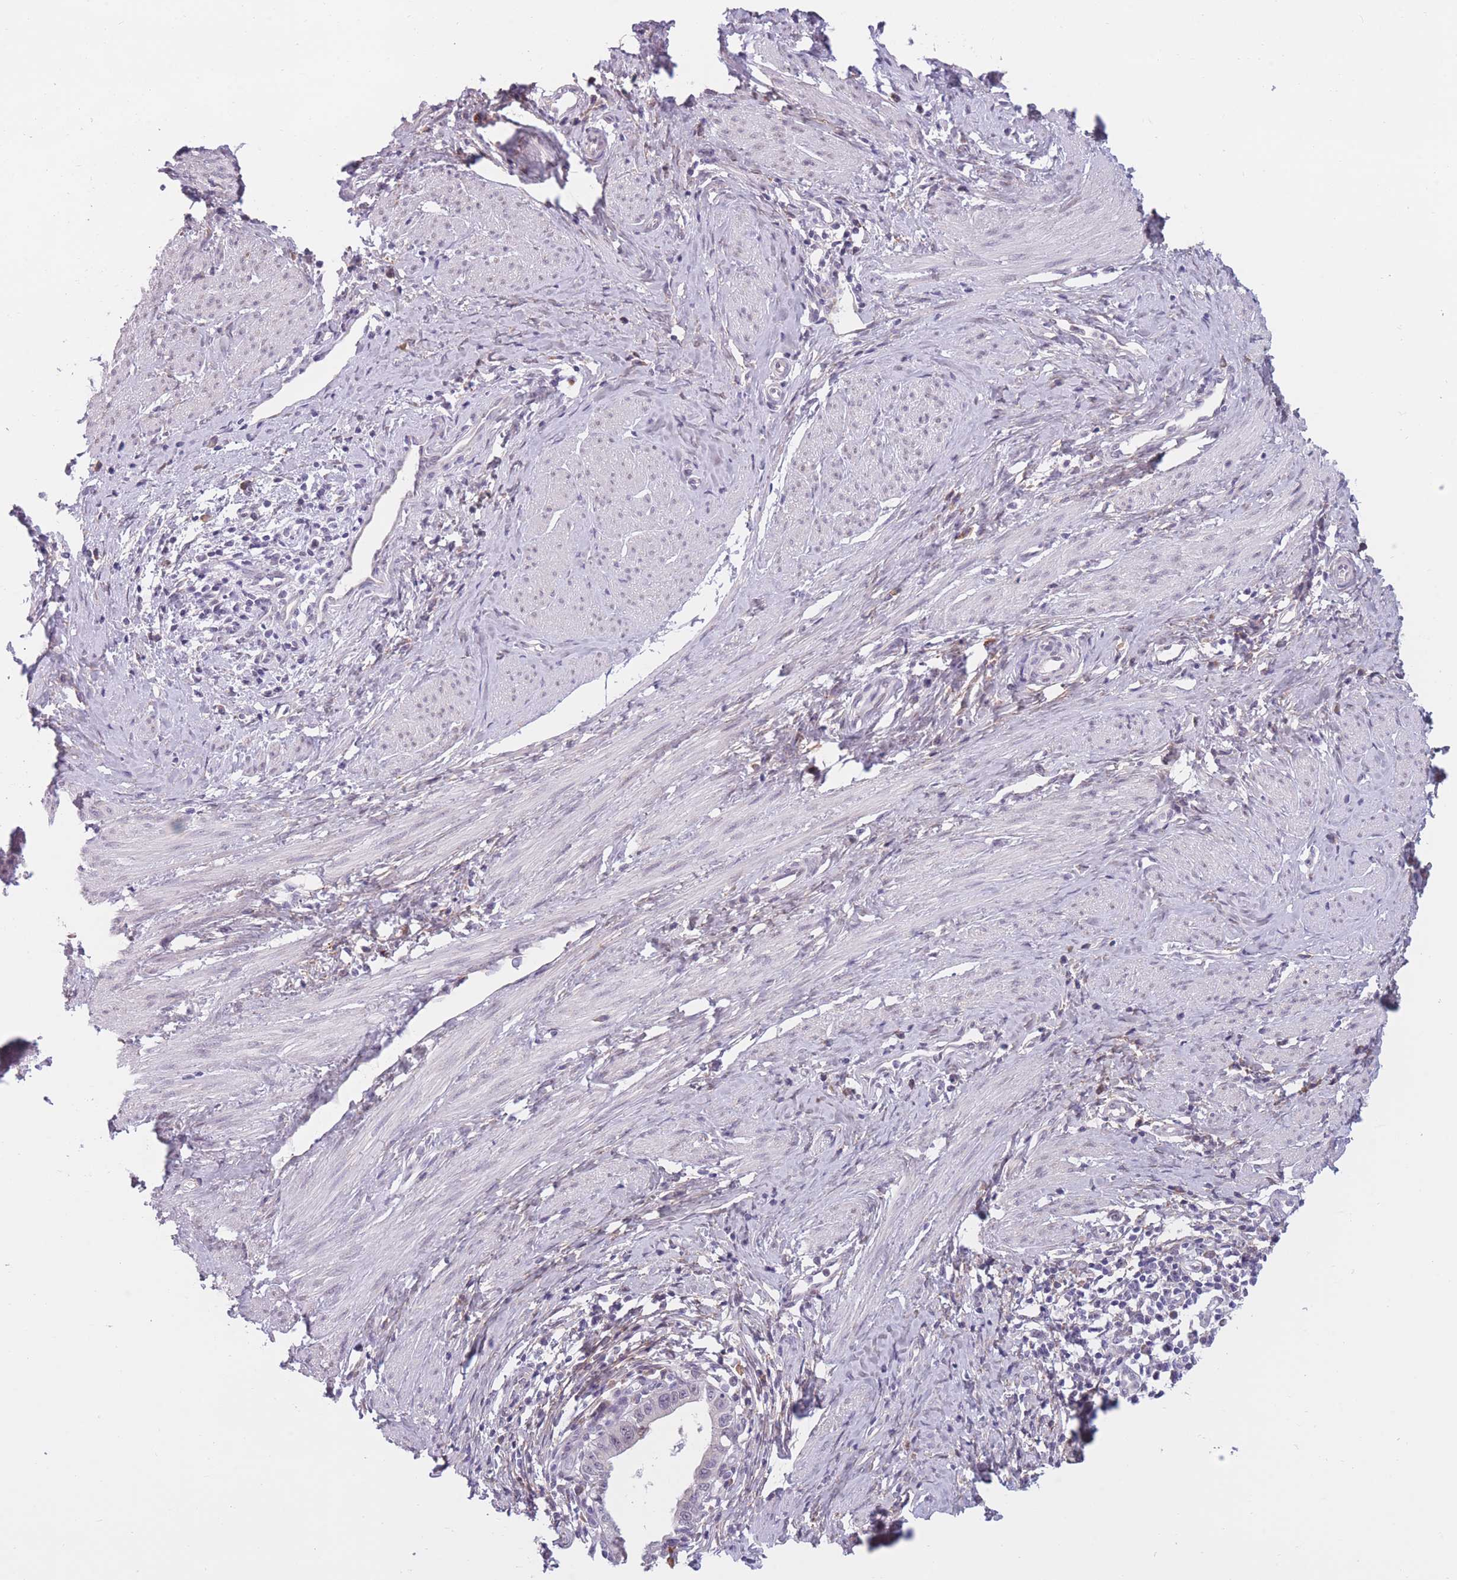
{"staining": {"intensity": "negative", "quantity": "none", "location": "none"}, "tissue": "cervical cancer", "cell_type": "Tumor cells", "image_type": "cancer", "snomed": [{"axis": "morphology", "description": "Adenocarcinoma, NOS"}, {"axis": "topography", "description": "Cervix"}], "caption": "Histopathology image shows no significant protein staining in tumor cells of cervical cancer.", "gene": "COL27A1", "patient": {"sex": "female", "age": 36}}